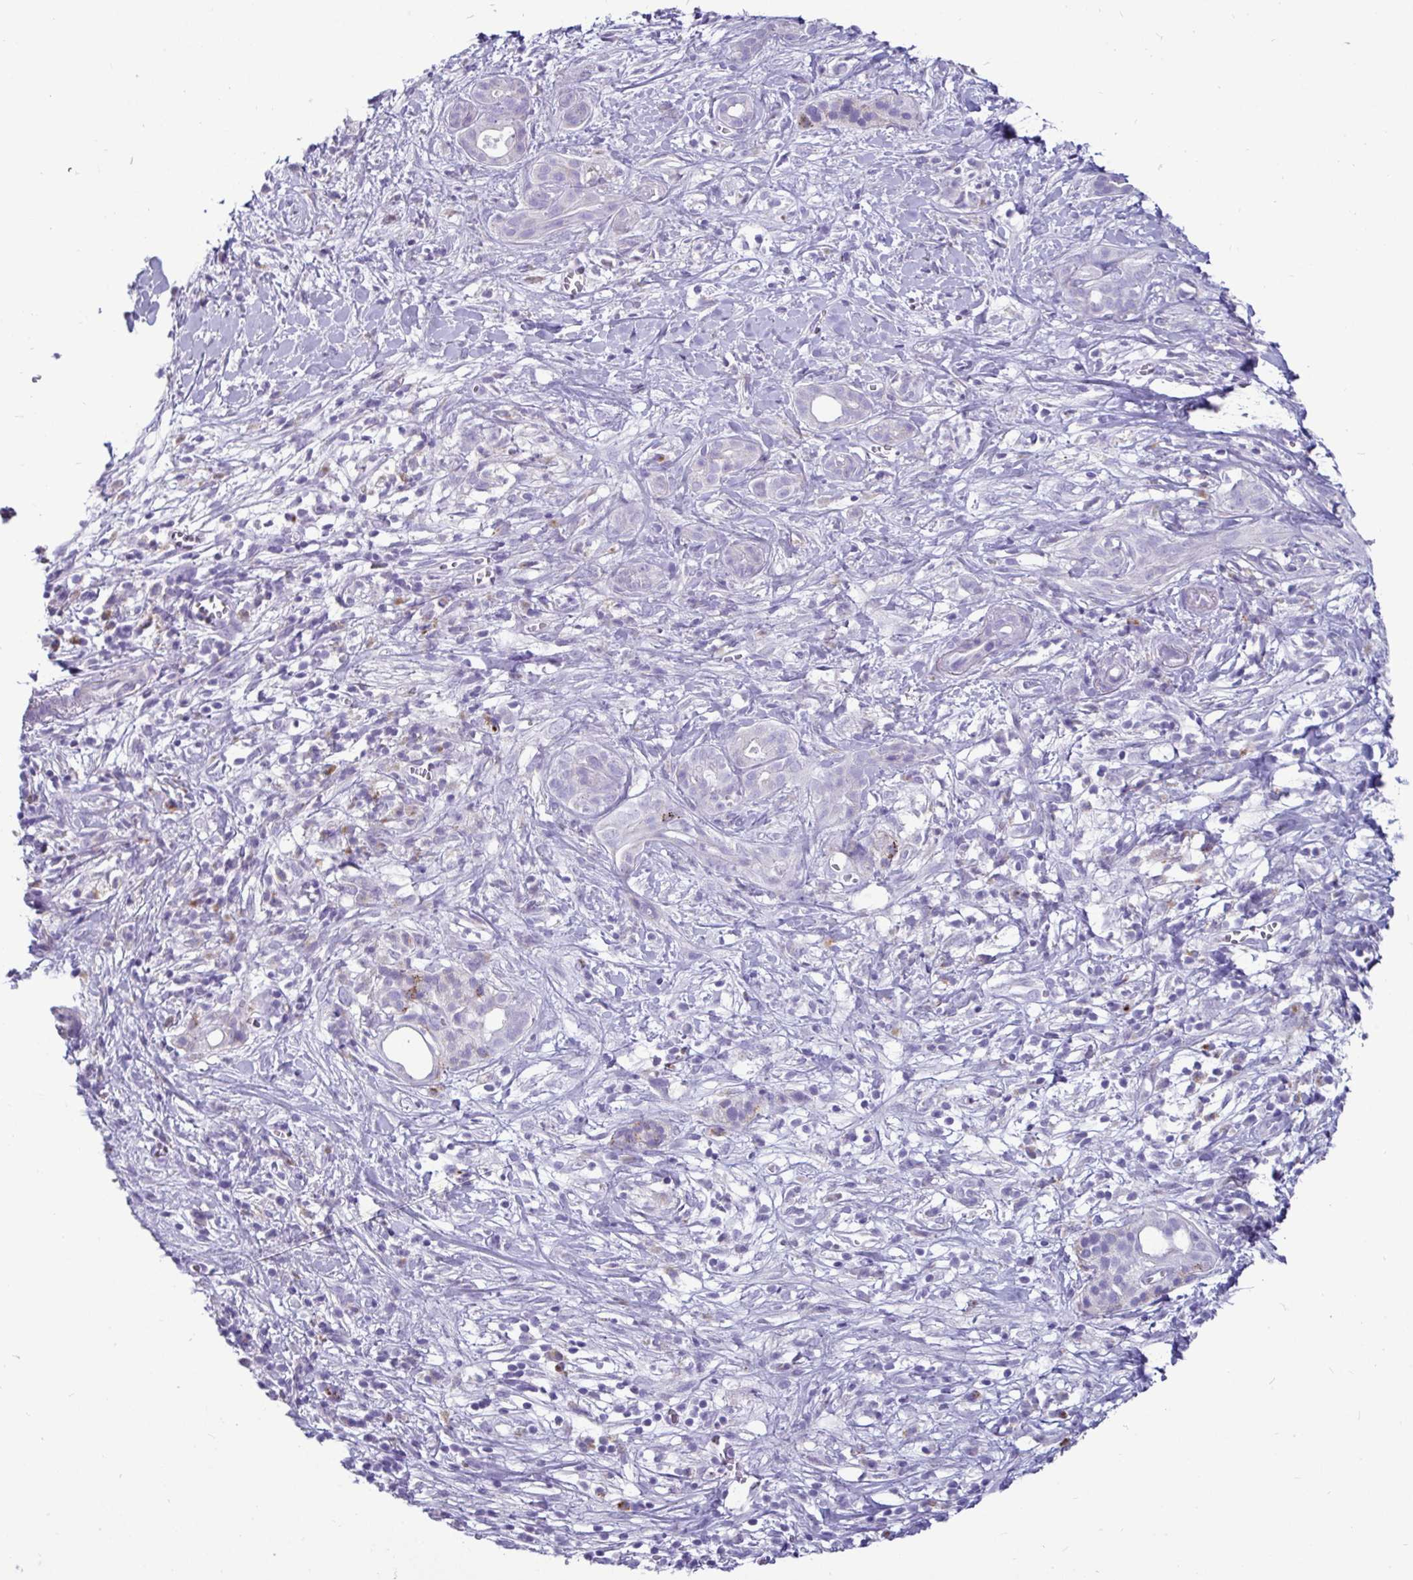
{"staining": {"intensity": "negative", "quantity": "none", "location": "none"}, "tissue": "pancreatic cancer", "cell_type": "Tumor cells", "image_type": "cancer", "snomed": [{"axis": "morphology", "description": "Adenocarcinoma, NOS"}, {"axis": "topography", "description": "Pancreas"}], "caption": "Pancreatic adenocarcinoma stained for a protein using immunohistochemistry exhibits no staining tumor cells.", "gene": "CTSZ", "patient": {"sex": "male", "age": 61}}